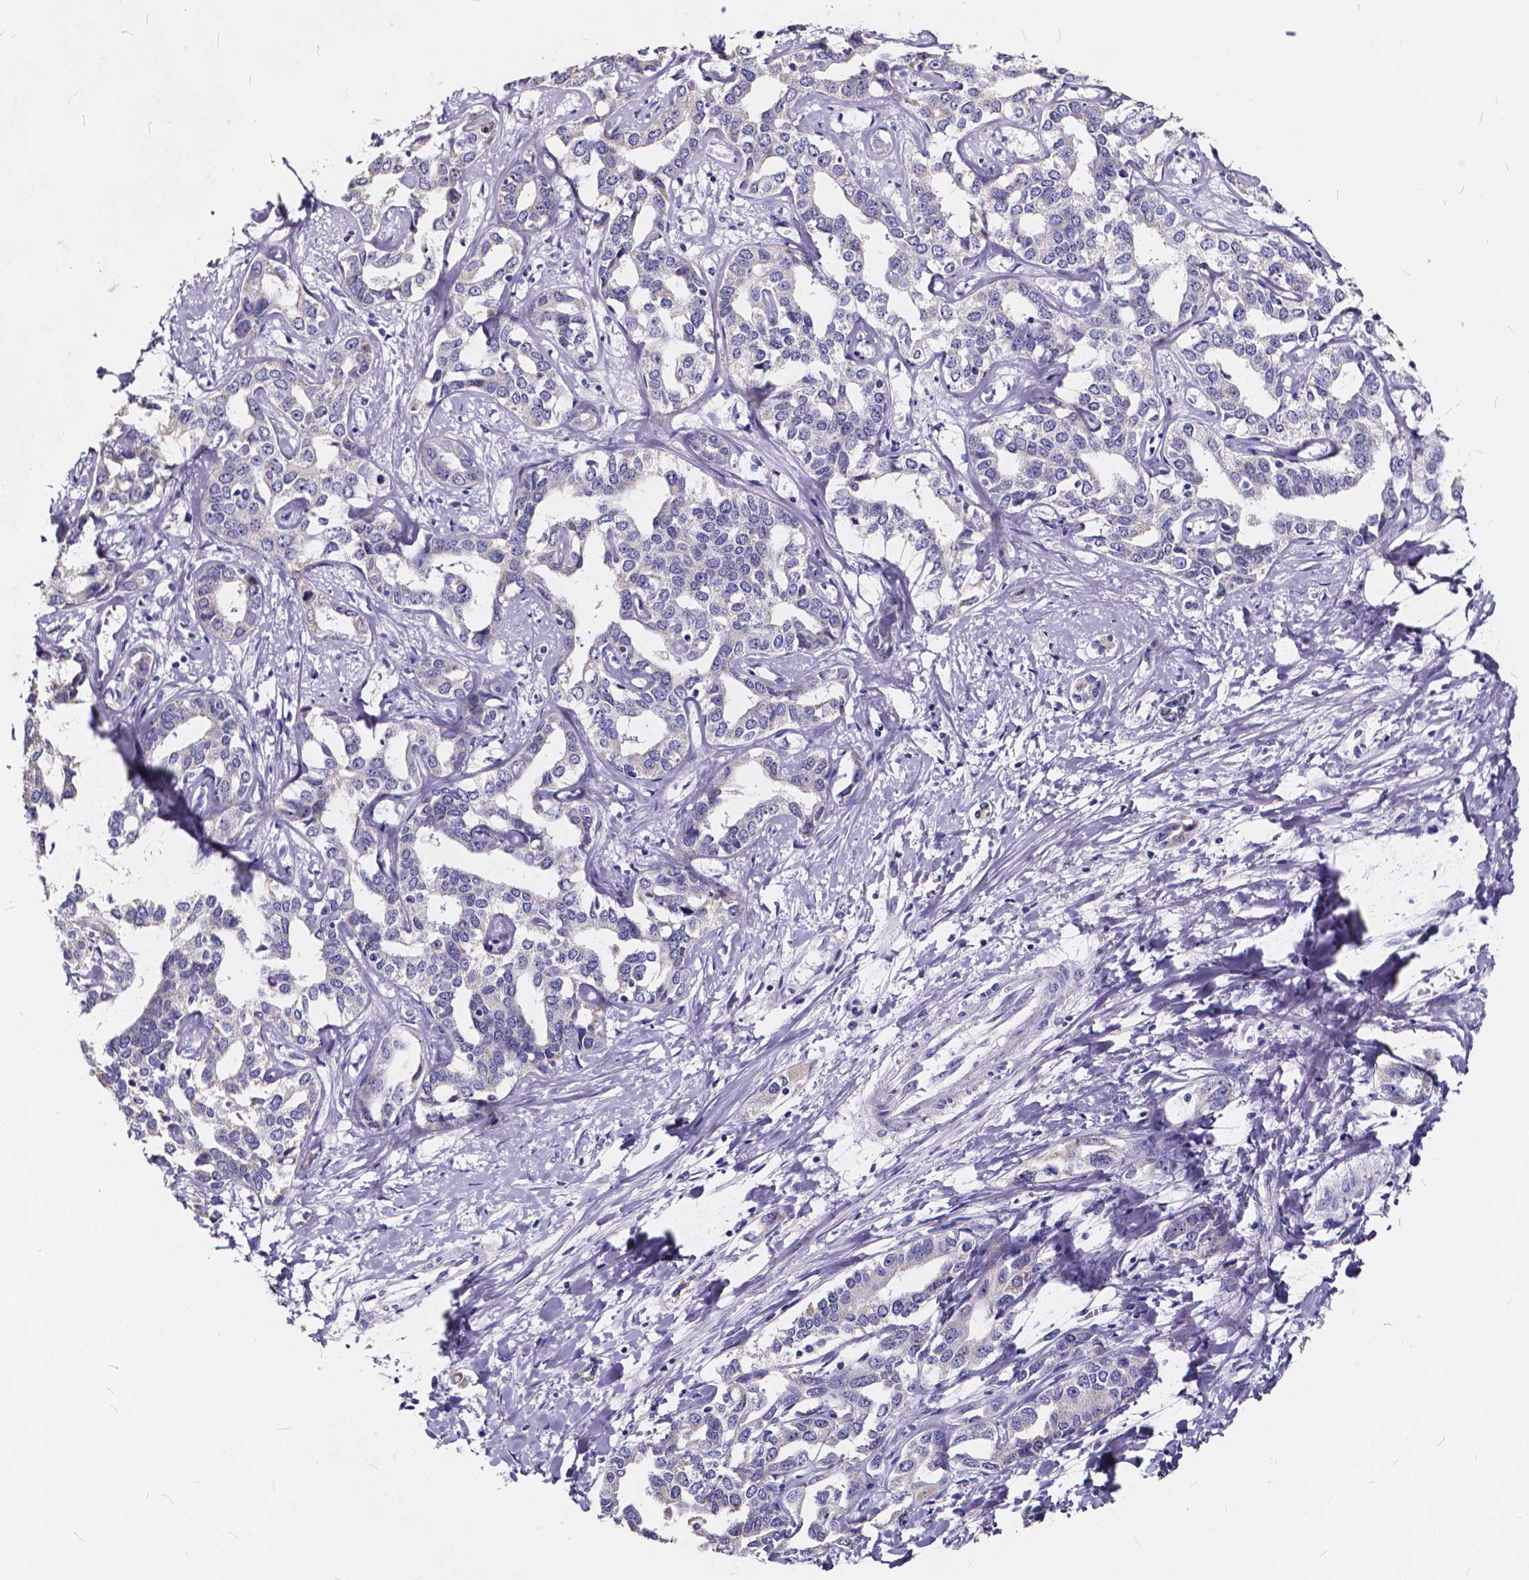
{"staining": {"intensity": "negative", "quantity": "none", "location": "none"}, "tissue": "liver cancer", "cell_type": "Tumor cells", "image_type": "cancer", "snomed": [{"axis": "morphology", "description": "Cholangiocarcinoma"}, {"axis": "topography", "description": "Liver"}], "caption": "Cholangiocarcinoma (liver) was stained to show a protein in brown. There is no significant expression in tumor cells.", "gene": "SPEF2", "patient": {"sex": "male", "age": 59}}